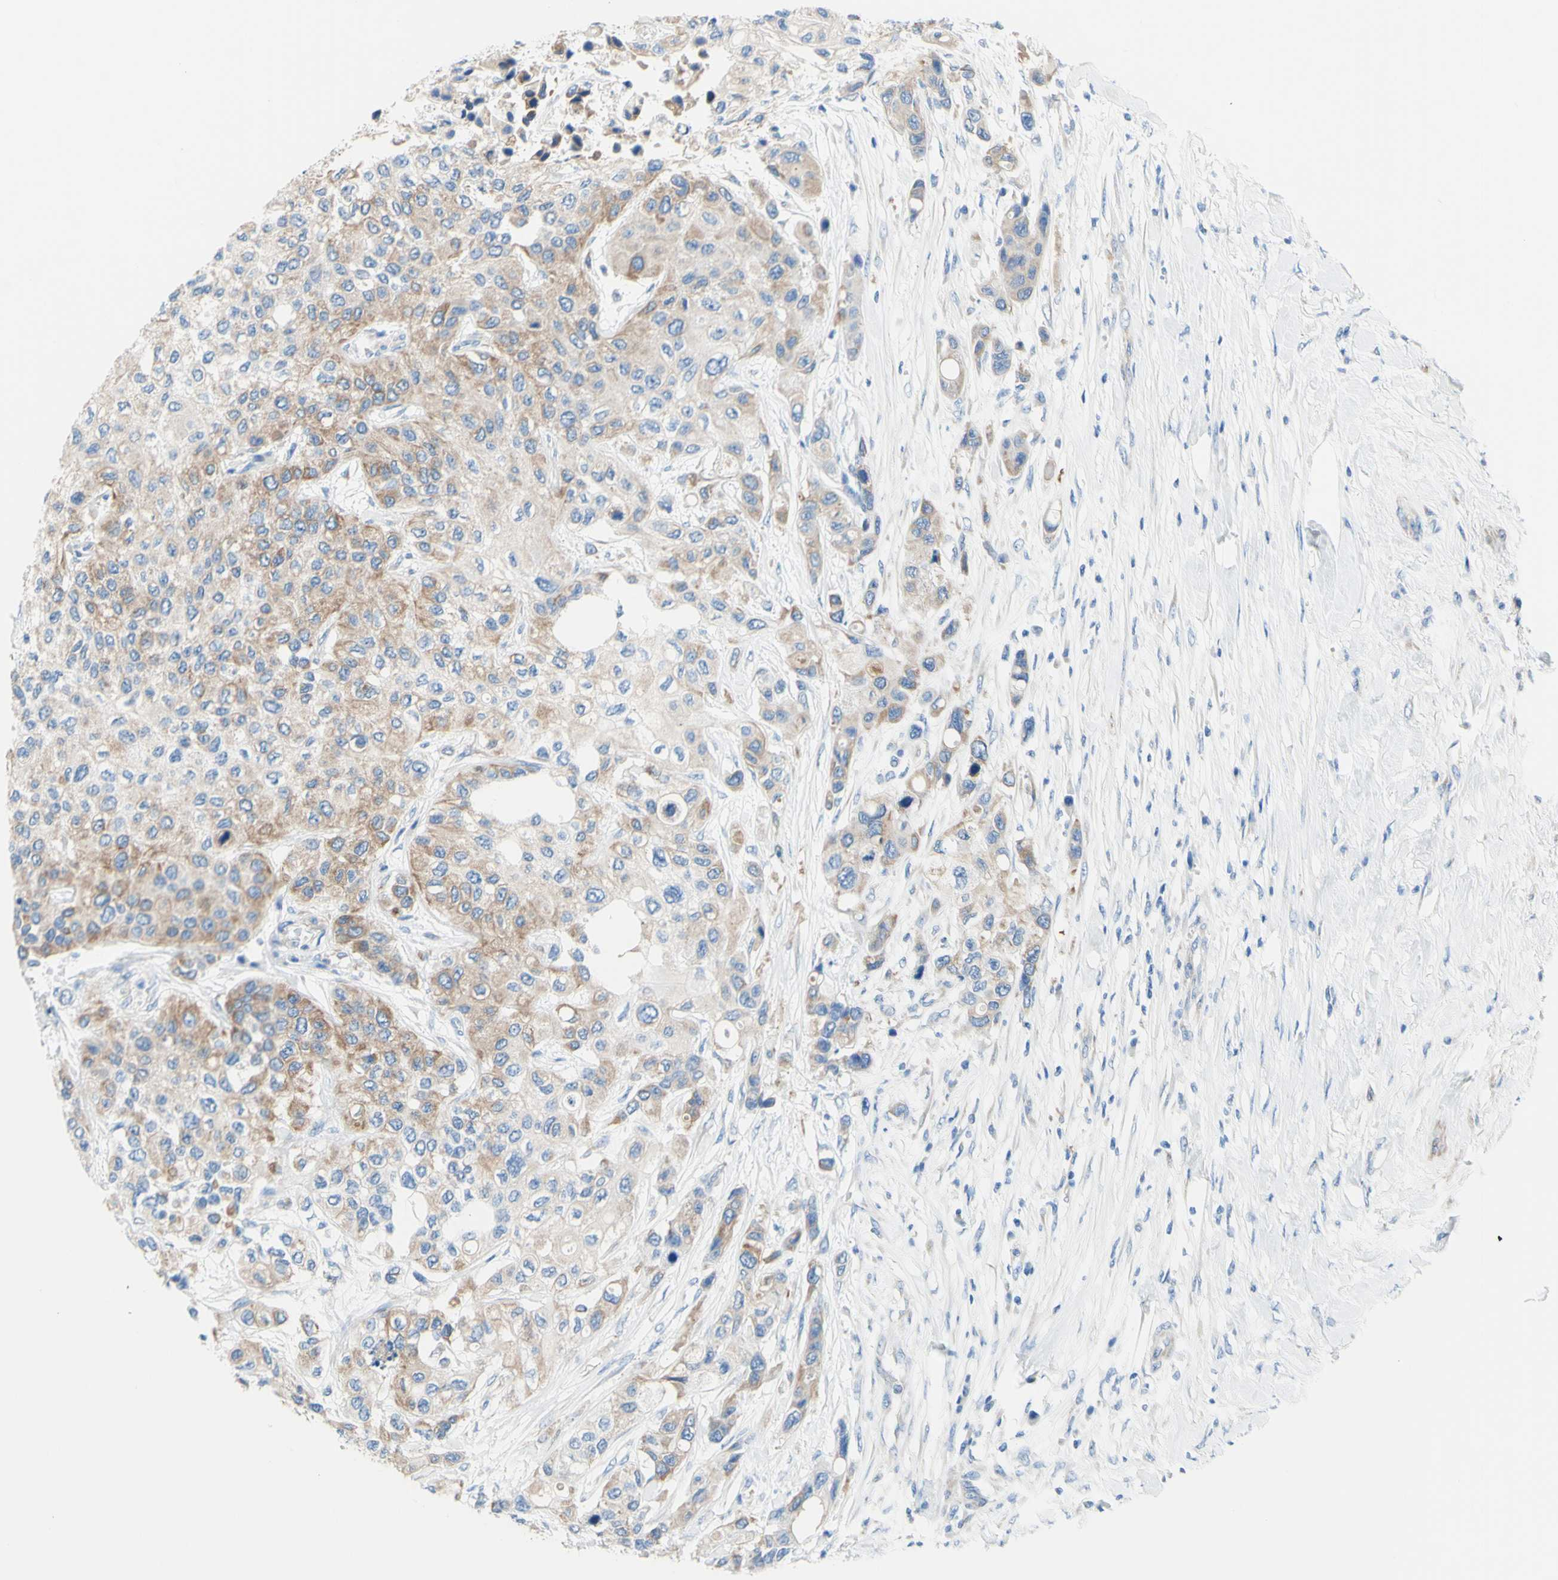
{"staining": {"intensity": "weak", "quantity": "25%-75%", "location": "cytoplasmic/membranous"}, "tissue": "urothelial cancer", "cell_type": "Tumor cells", "image_type": "cancer", "snomed": [{"axis": "morphology", "description": "Urothelial carcinoma, High grade"}, {"axis": "topography", "description": "Urinary bladder"}], "caption": "Weak cytoplasmic/membranous expression is identified in approximately 25%-75% of tumor cells in high-grade urothelial carcinoma. (DAB = brown stain, brightfield microscopy at high magnification).", "gene": "RETREG2", "patient": {"sex": "female", "age": 56}}